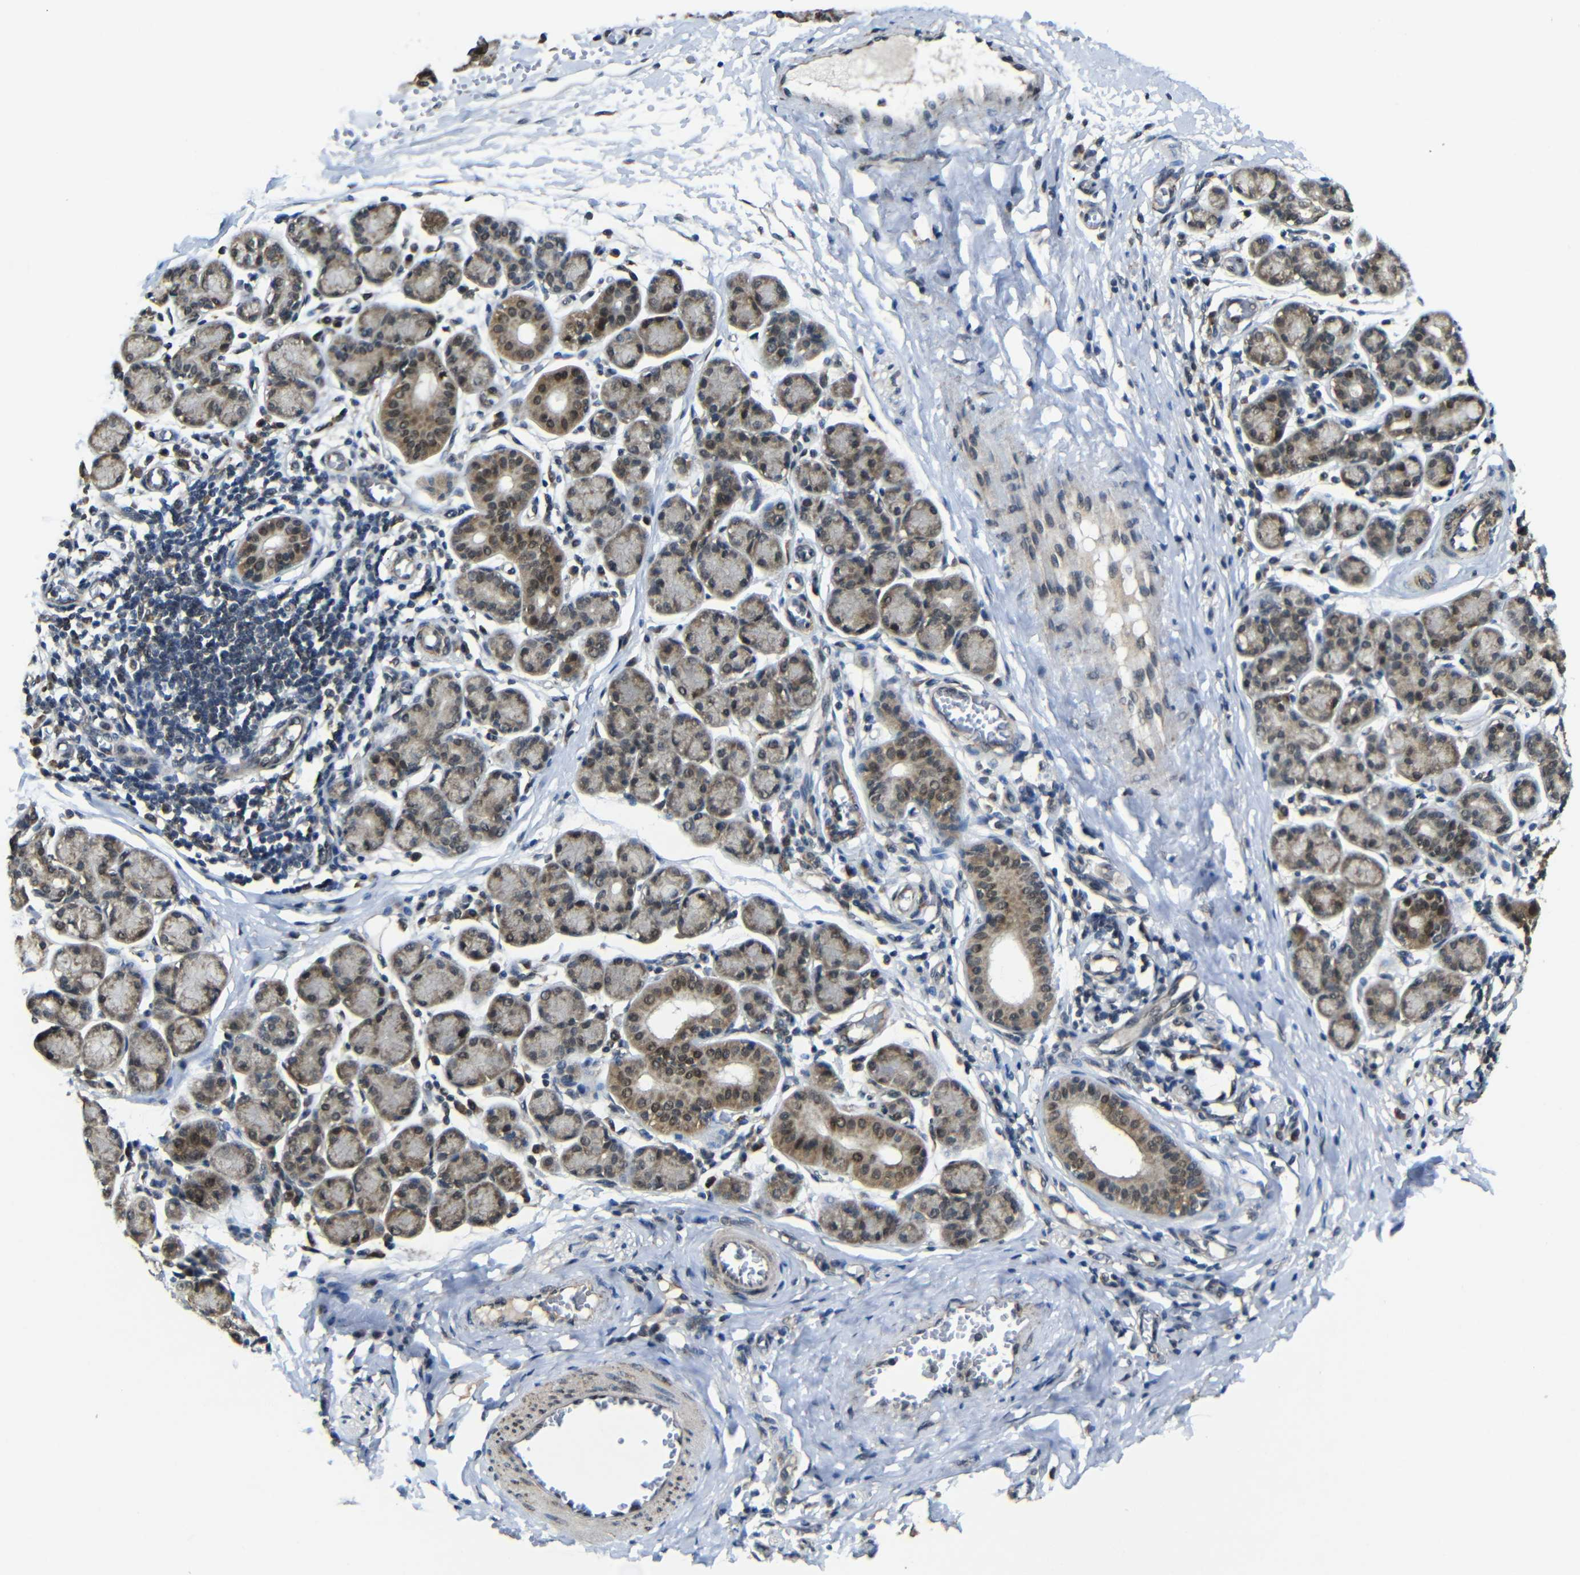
{"staining": {"intensity": "moderate", "quantity": "<25%", "location": "cytoplasmic/membranous,nuclear"}, "tissue": "salivary gland", "cell_type": "Glandular cells", "image_type": "normal", "snomed": [{"axis": "morphology", "description": "Normal tissue, NOS"}, {"axis": "morphology", "description": "Inflammation, NOS"}, {"axis": "topography", "description": "Lymph node"}, {"axis": "topography", "description": "Salivary gland"}], "caption": "IHC image of unremarkable human salivary gland stained for a protein (brown), which reveals low levels of moderate cytoplasmic/membranous,nuclear expression in approximately <25% of glandular cells.", "gene": "FAM172A", "patient": {"sex": "male", "age": 3}}